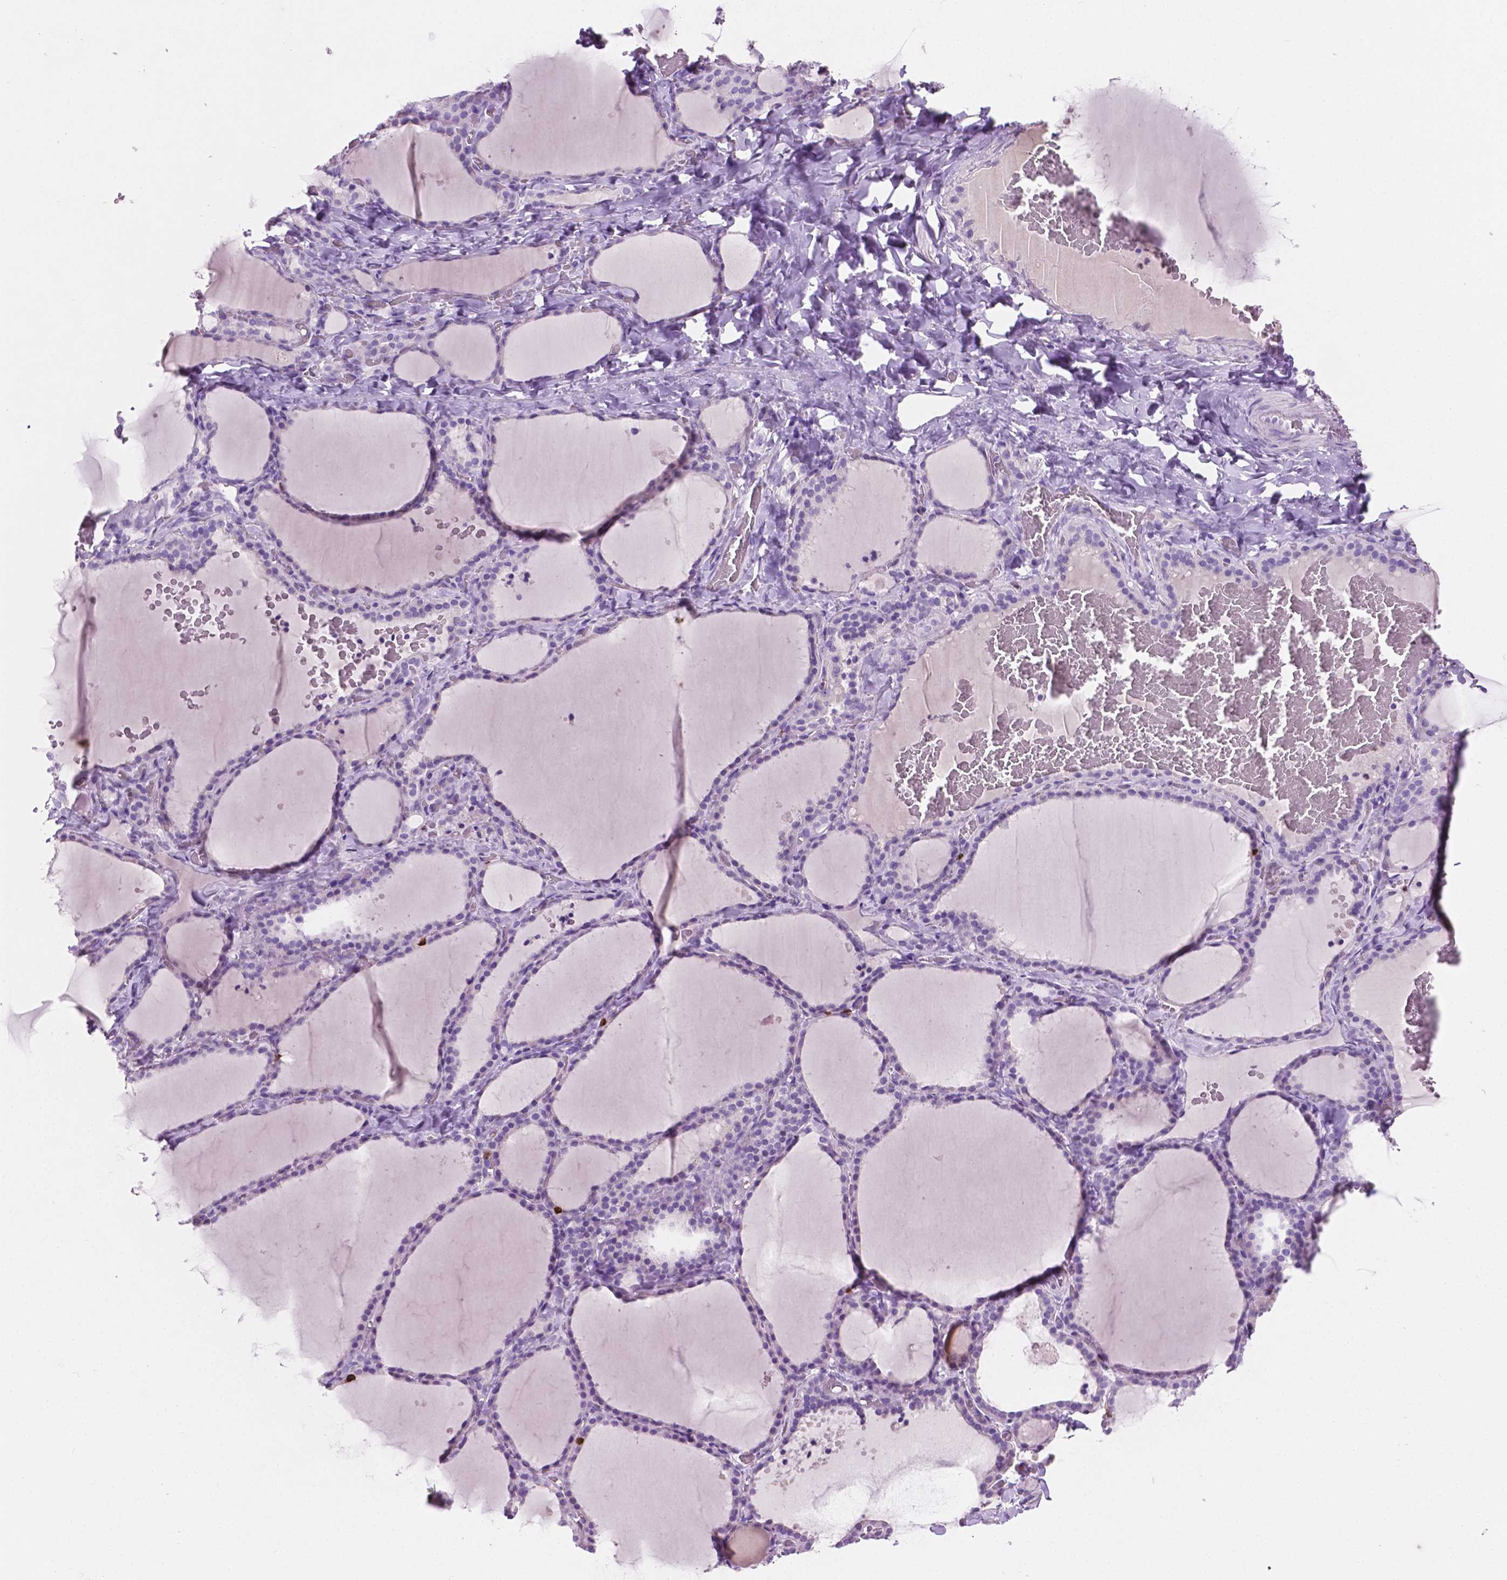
{"staining": {"intensity": "negative", "quantity": "none", "location": "none"}, "tissue": "thyroid gland", "cell_type": "Glandular cells", "image_type": "normal", "snomed": [{"axis": "morphology", "description": "Normal tissue, NOS"}, {"axis": "topography", "description": "Thyroid gland"}], "caption": "This is an IHC image of unremarkable thyroid gland. There is no positivity in glandular cells.", "gene": "SIAH2", "patient": {"sex": "female", "age": 22}}